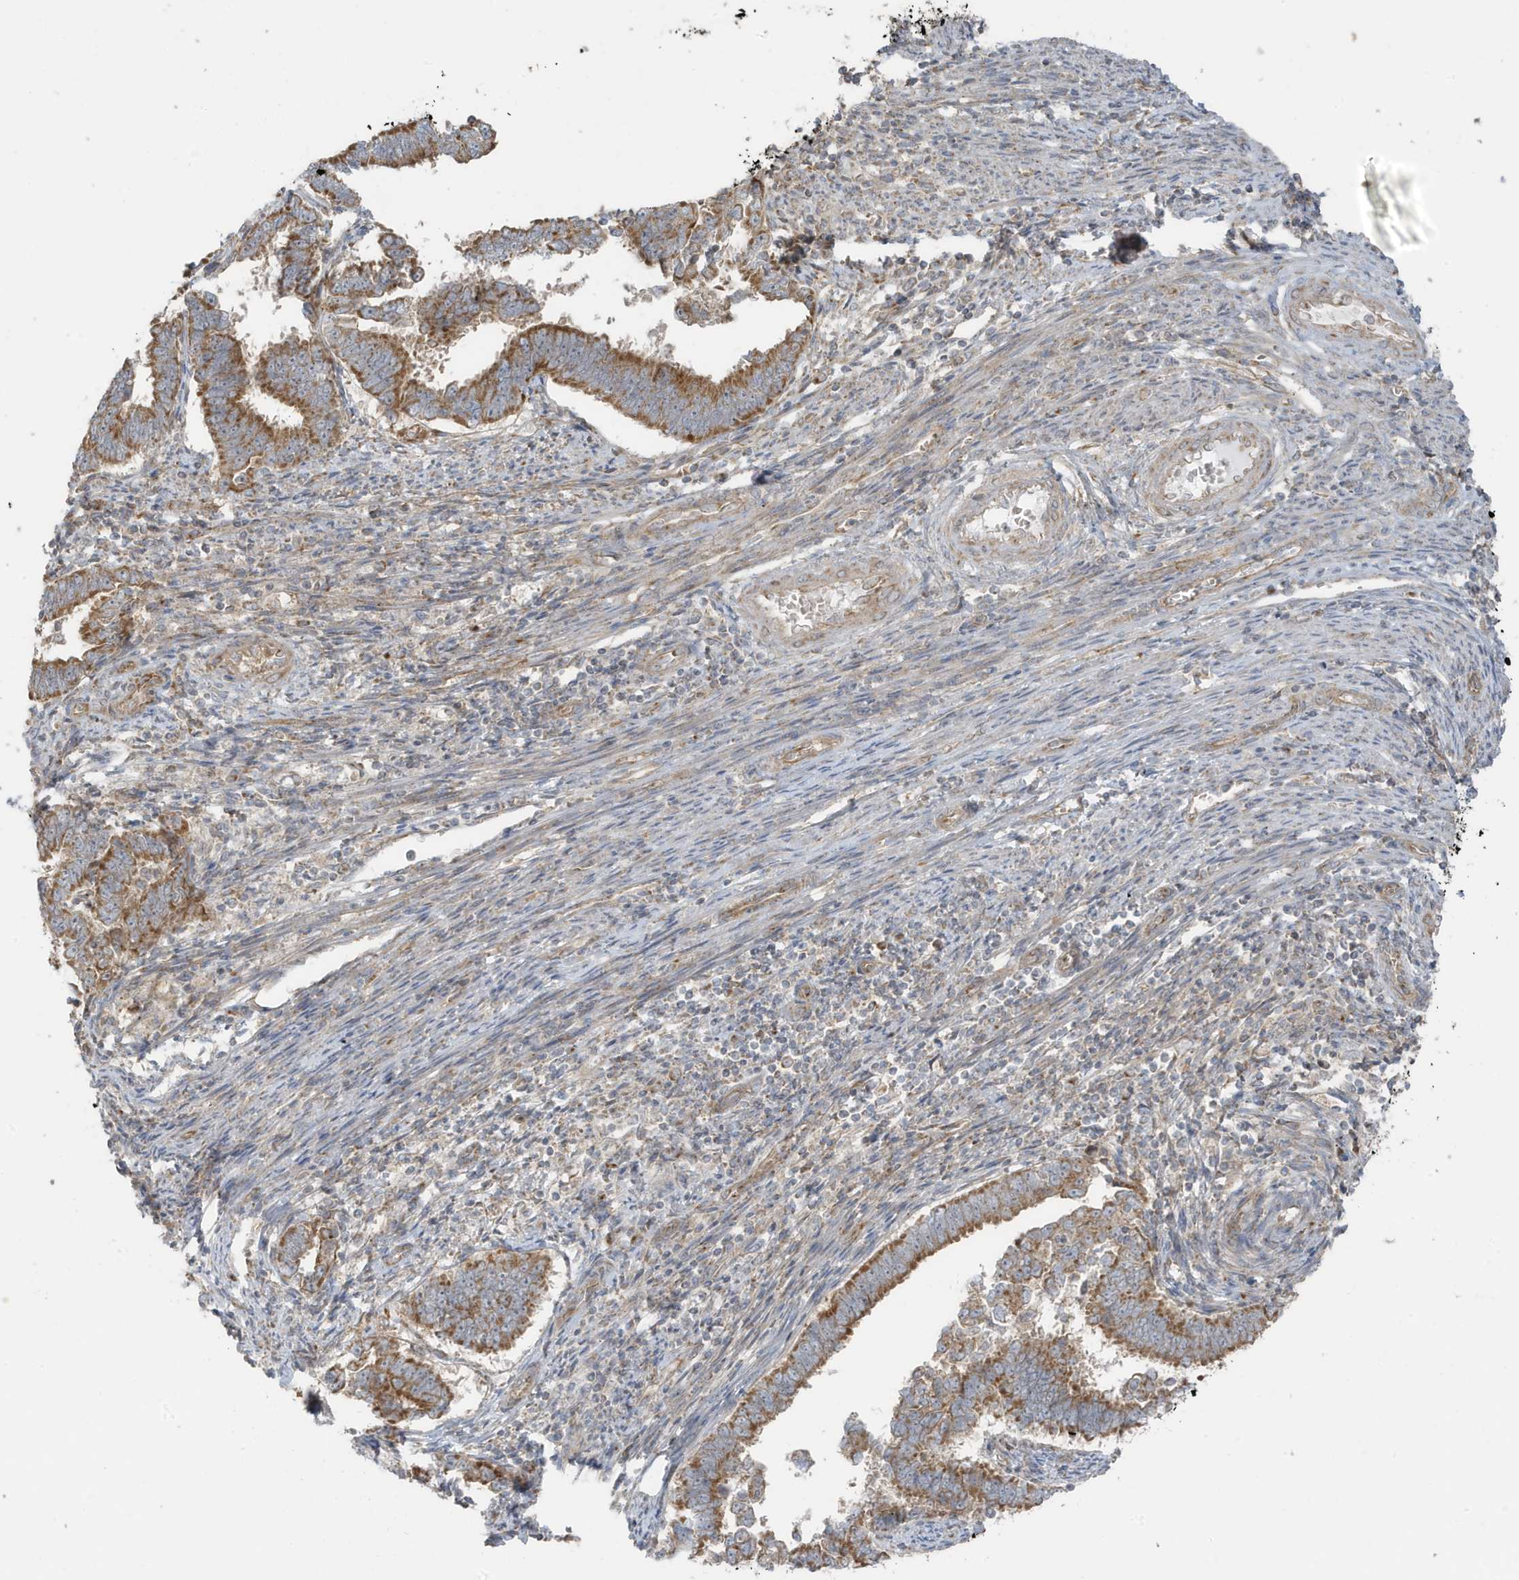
{"staining": {"intensity": "moderate", "quantity": ">75%", "location": "cytoplasmic/membranous"}, "tissue": "endometrial cancer", "cell_type": "Tumor cells", "image_type": "cancer", "snomed": [{"axis": "morphology", "description": "Adenocarcinoma, NOS"}, {"axis": "topography", "description": "Endometrium"}], "caption": "Endometrial adenocarcinoma stained with a protein marker exhibits moderate staining in tumor cells.", "gene": "GOLGA4", "patient": {"sex": "female", "age": 75}}